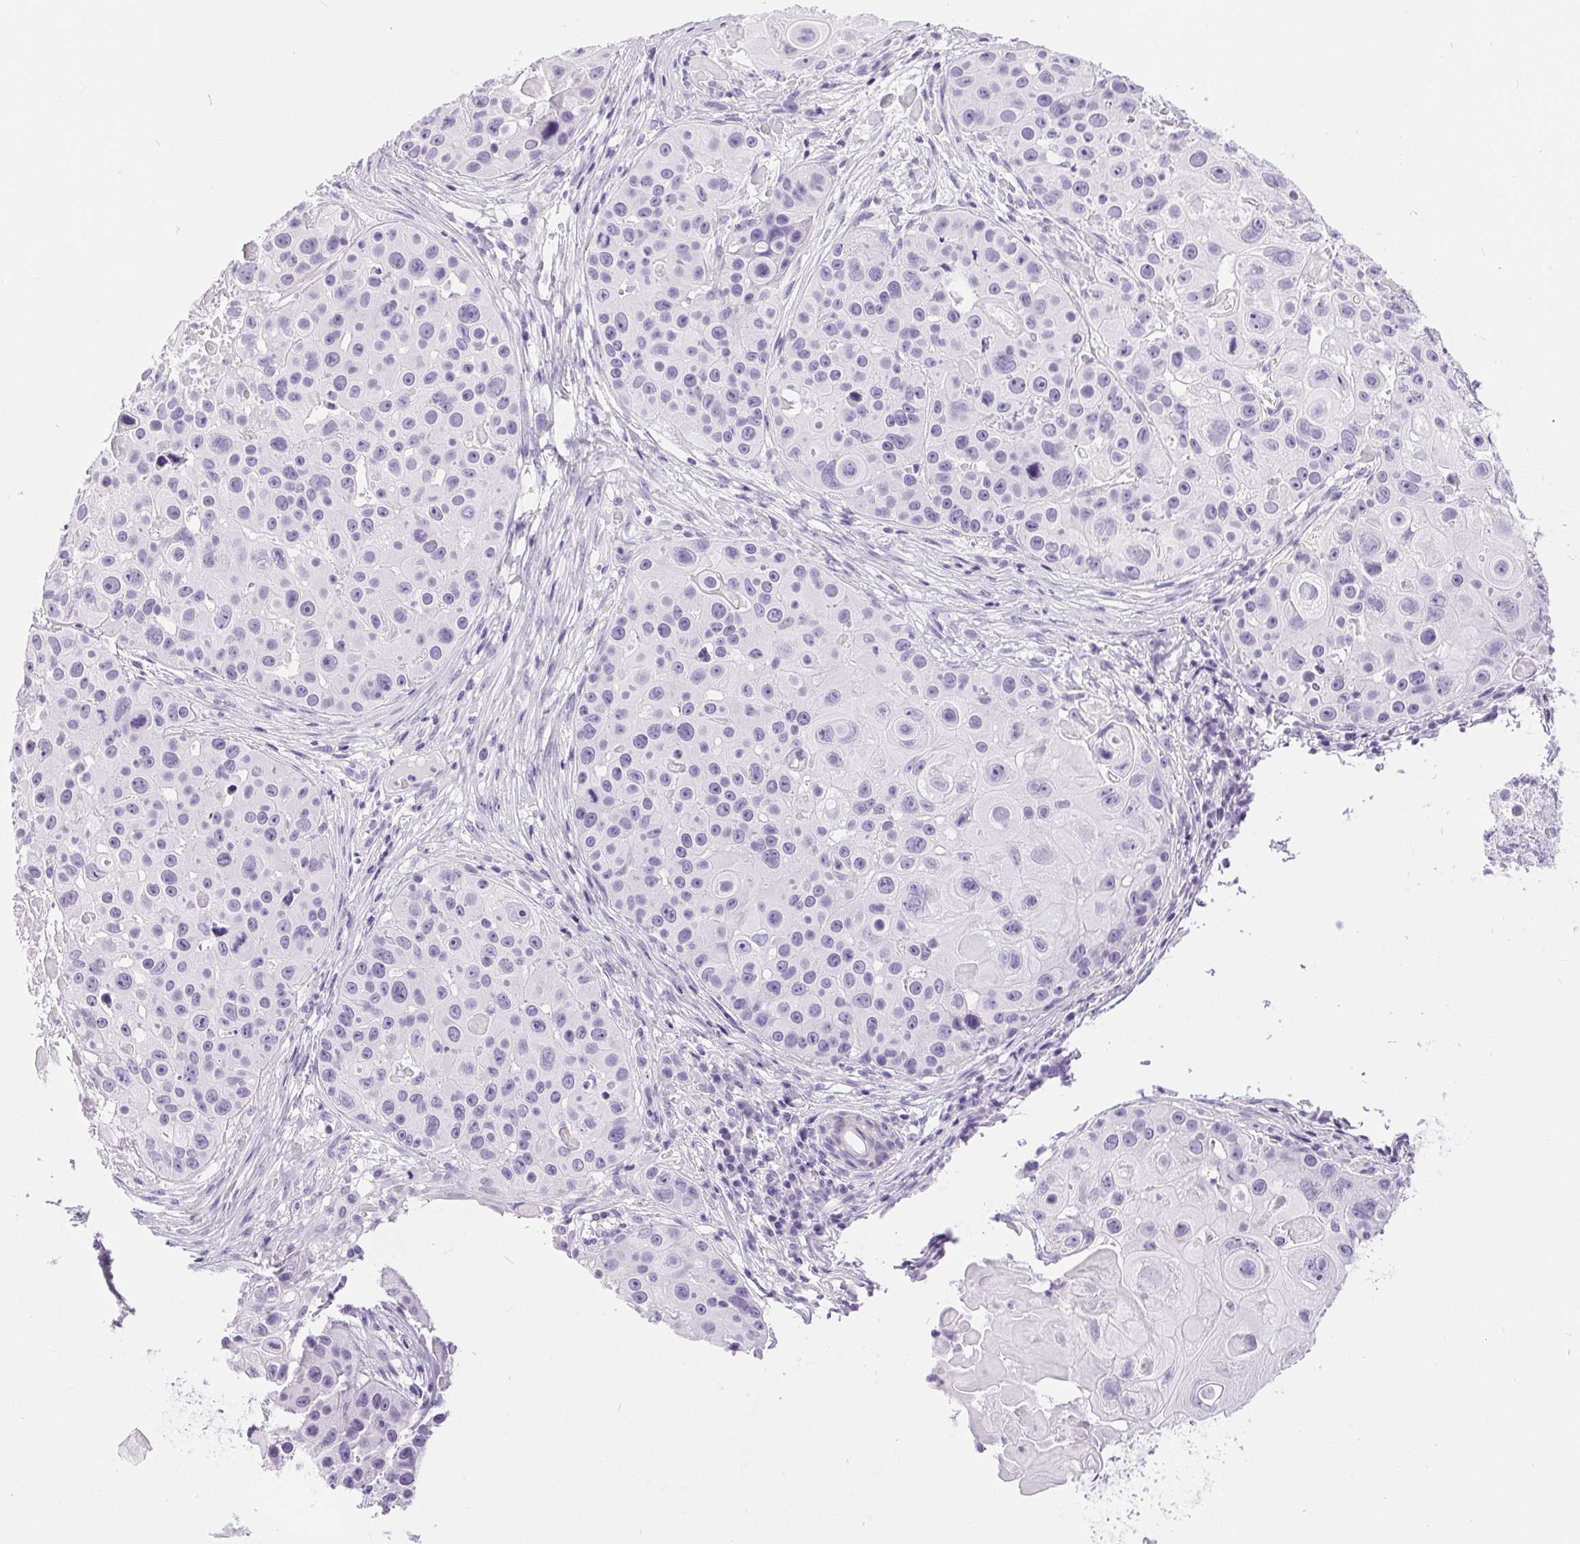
{"staining": {"intensity": "negative", "quantity": "none", "location": "none"}, "tissue": "skin cancer", "cell_type": "Tumor cells", "image_type": "cancer", "snomed": [{"axis": "morphology", "description": "Squamous cell carcinoma, NOS"}, {"axis": "topography", "description": "Skin"}], "caption": "DAB (3,3'-diaminobenzidine) immunohistochemical staining of skin squamous cell carcinoma demonstrates no significant expression in tumor cells.", "gene": "XDH", "patient": {"sex": "male", "age": 92}}